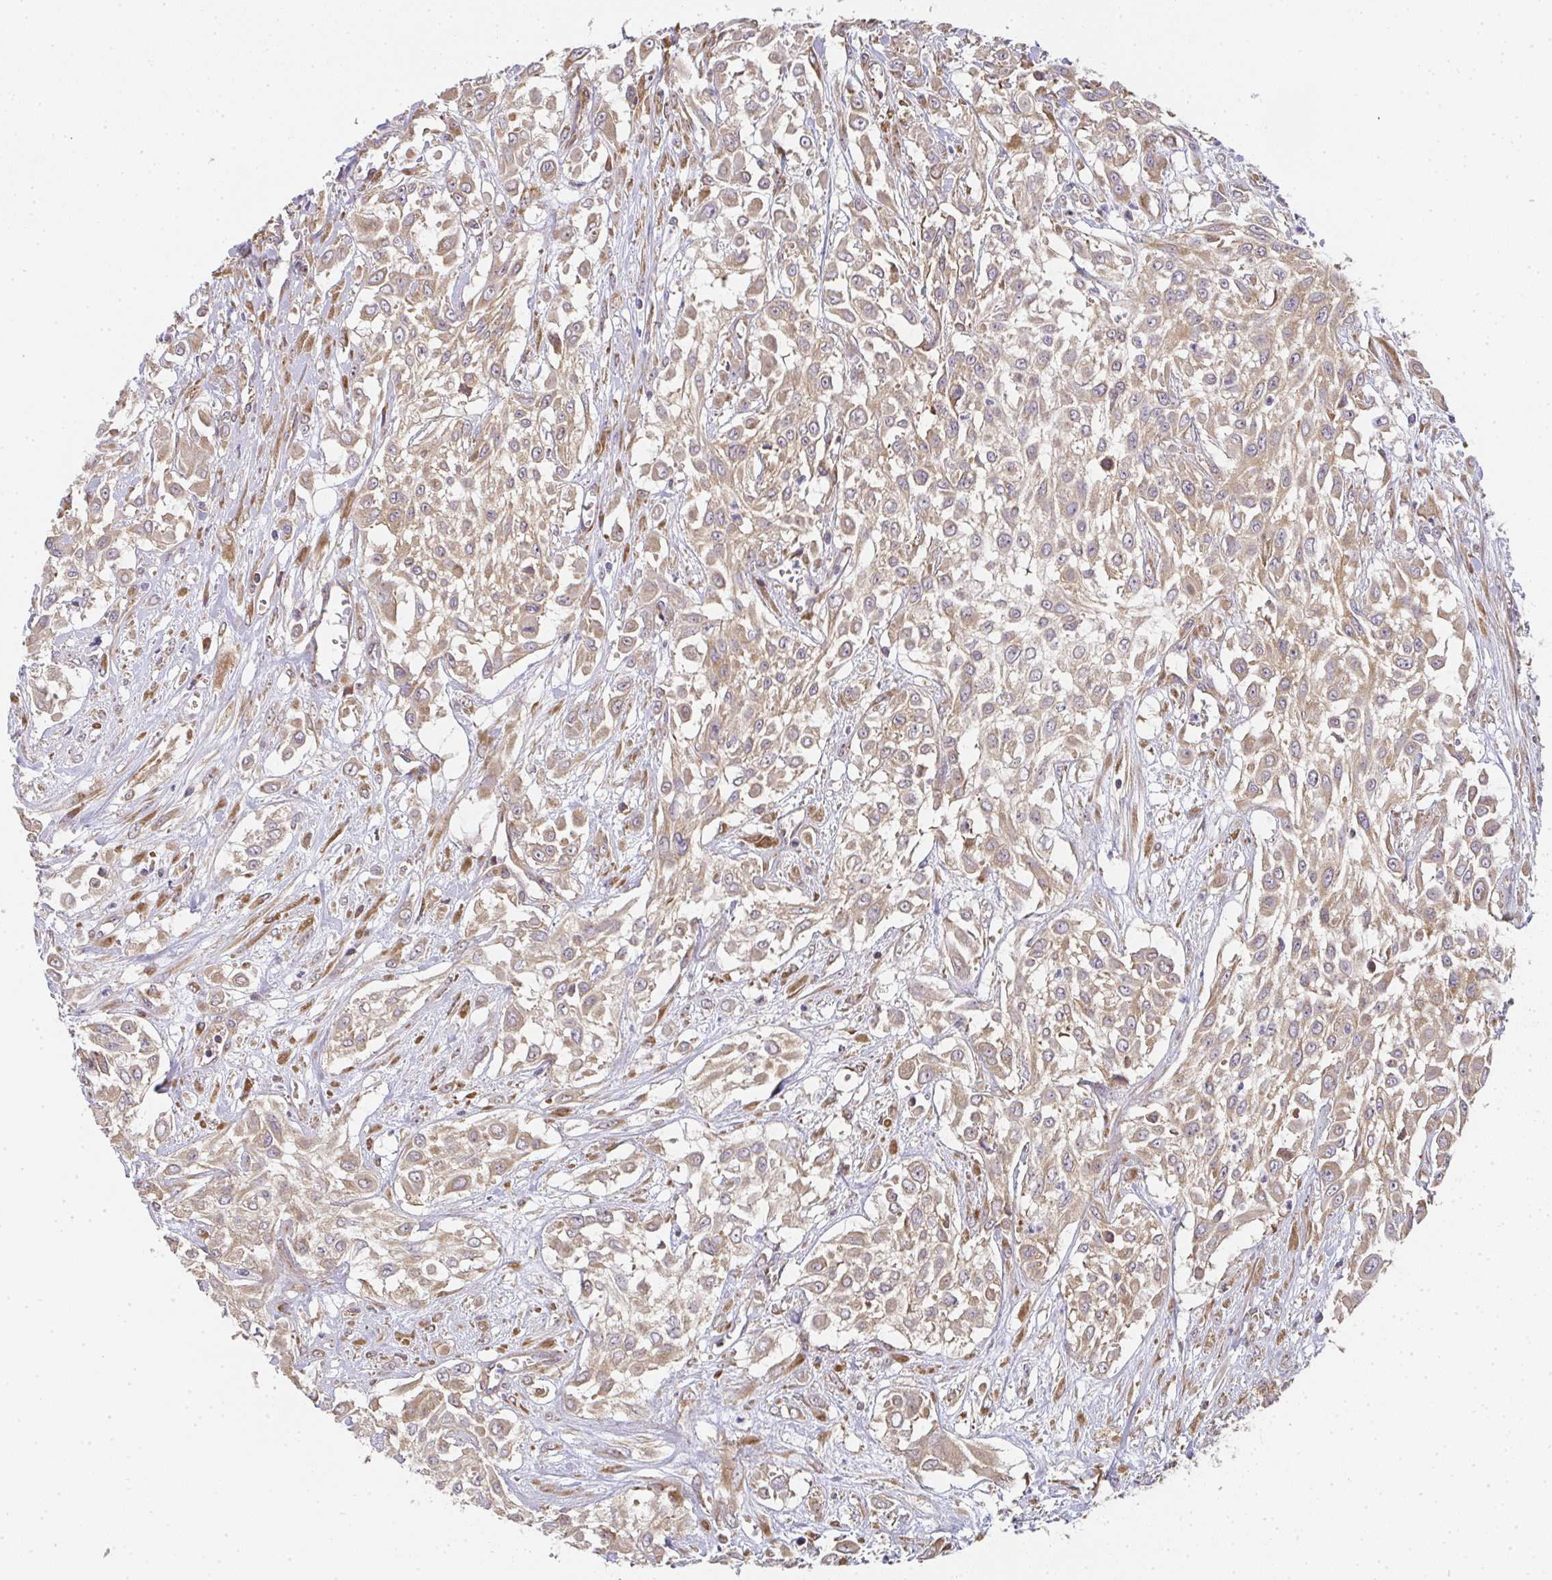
{"staining": {"intensity": "weak", "quantity": ">75%", "location": "cytoplasmic/membranous"}, "tissue": "urothelial cancer", "cell_type": "Tumor cells", "image_type": "cancer", "snomed": [{"axis": "morphology", "description": "Urothelial carcinoma, High grade"}, {"axis": "topography", "description": "Urinary bladder"}], "caption": "A micrograph of urothelial cancer stained for a protein reveals weak cytoplasmic/membranous brown staining in tumor cells.", "gene": "SLC35B3", "patient": {"sex": "male", "age": 57}}